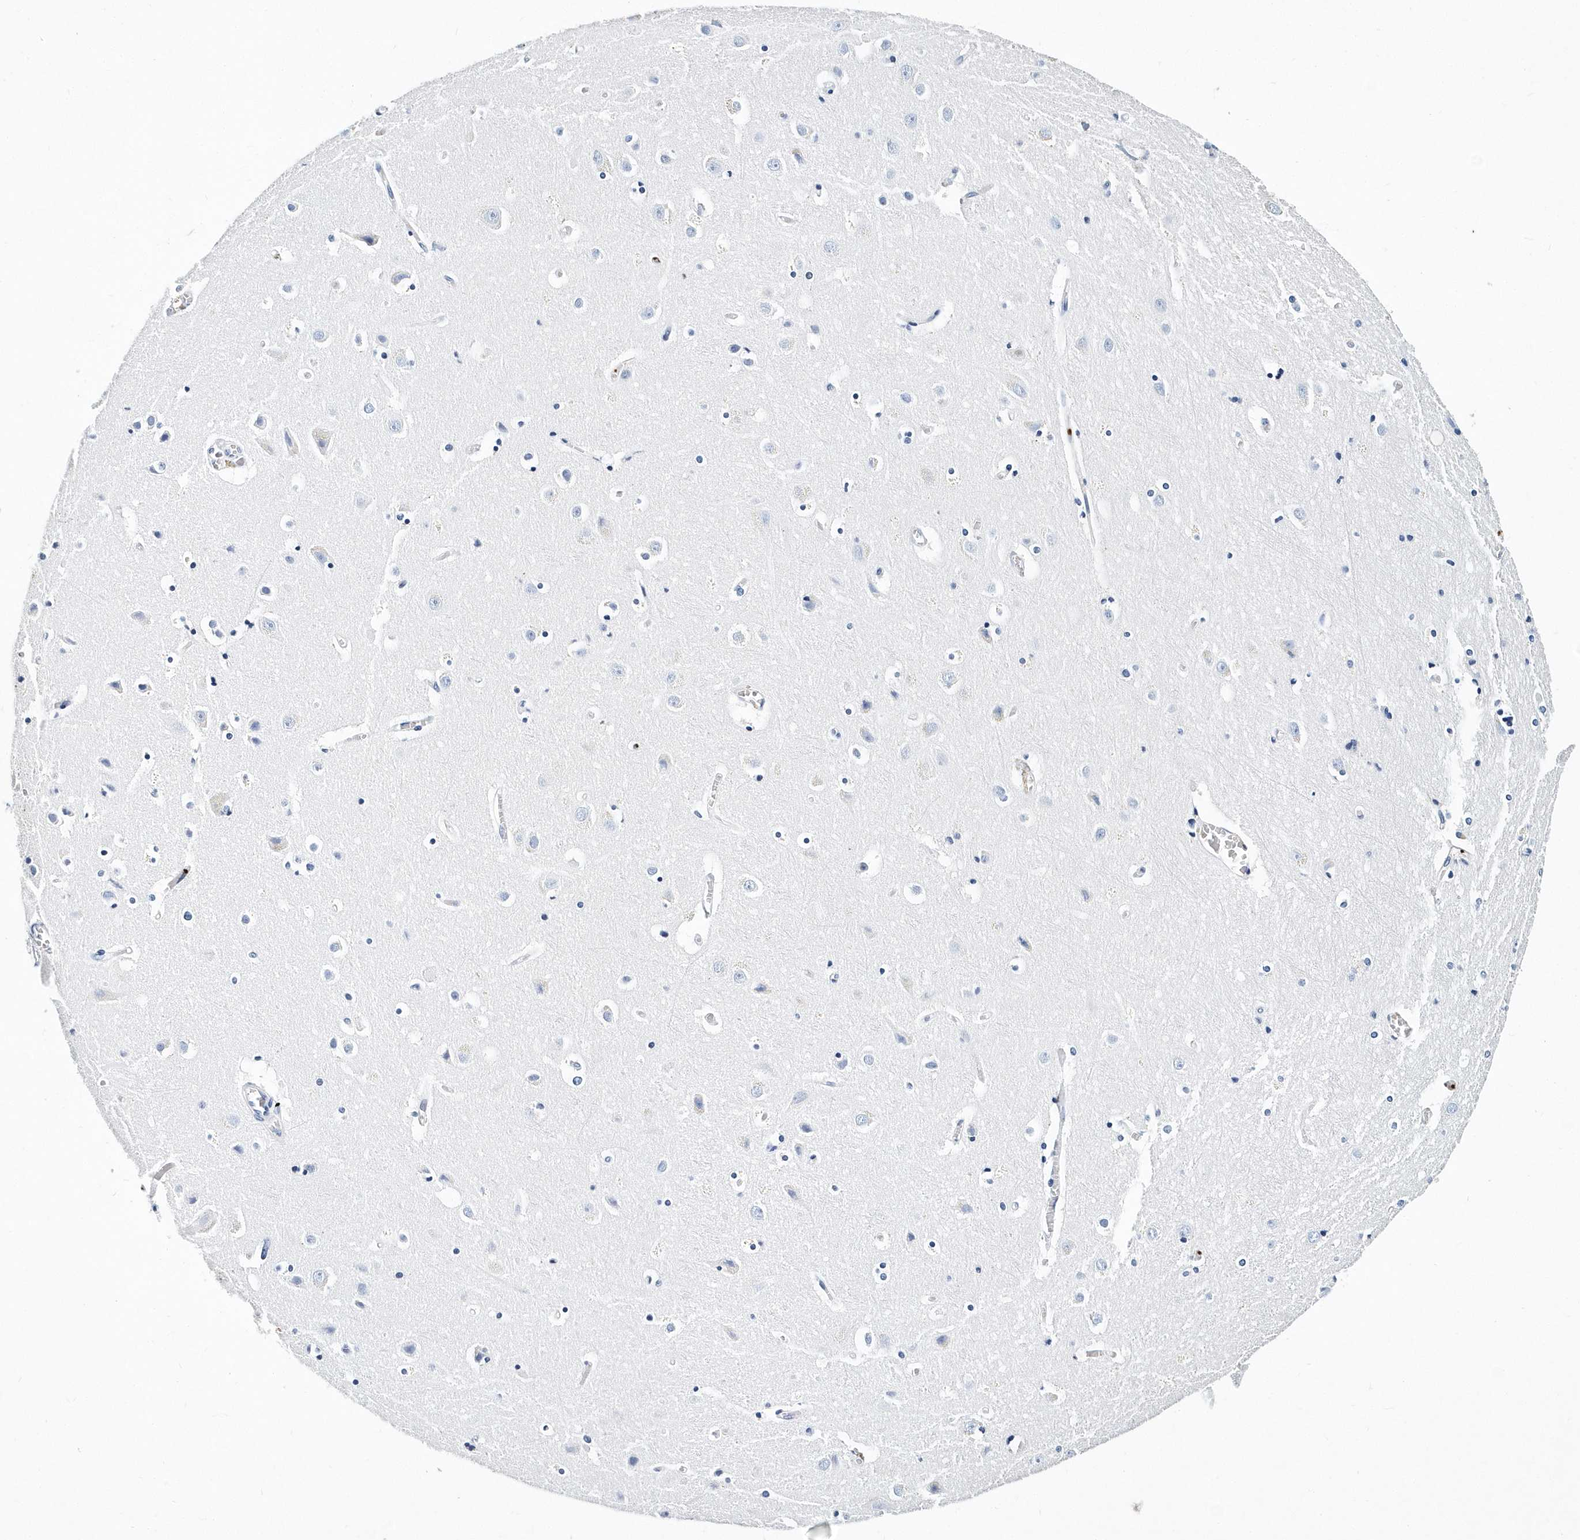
{"staining": {"intensity": "weak", "quantity": "25%-75%", "location": "cytoplasmic/membranous"}, "tissue": "cerebral cortex", "cell_type": "Endothelial cells", "image_type": "normal", "snomed": [{"axis": "morphology", "description": "Normal tissue, NOS"}, {"axis": "topography", "description": "Cerebral cortex"}], "caption": "Protein staining shows weak cytoplasmic/membranous staining in approximately 25%-75% of endothelial cells in benign cerebral cortex. Nuclei are stained in blue.", "gene": "ITGA2B", "patient": {"sex": "male", "age": 54}}